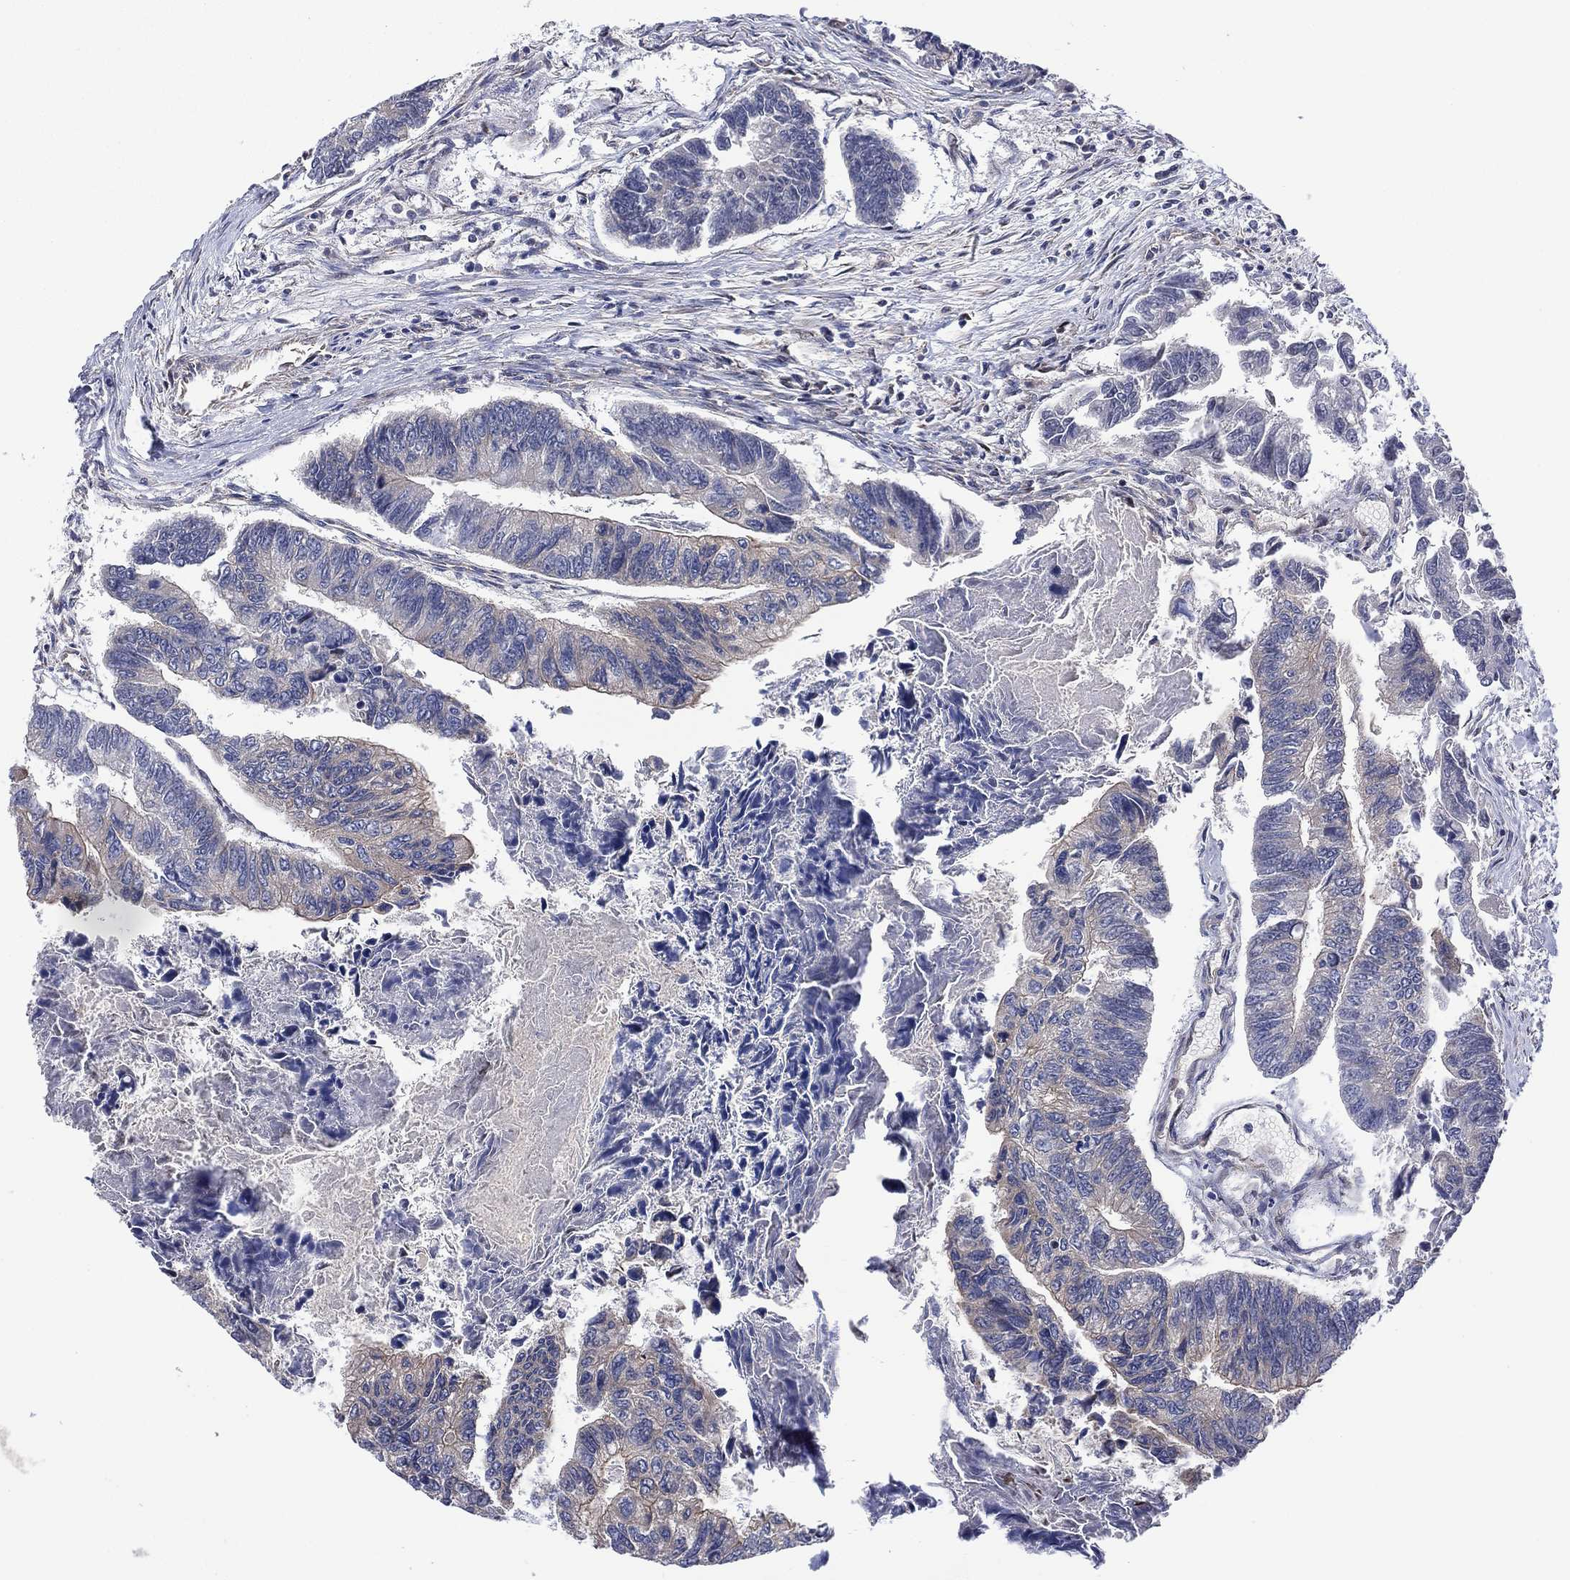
{"staining": {"intensity": "negative", "quantity": "none", "location": "none"}, "tissue": "colorectal cancer", "cell_type": "Tumor cells", "image_type": "cancer", "snomed": [{"axis": "morphology", "description": "Adenocarcinoma, NOS"}, {"axis": "topography", "description": "Colon"}], "caption": "Tumor cells are negative for brown protein staining in colorectal cancer.", "gene": "PIDD1", "patient": {"sex": "female", "age": 65}}